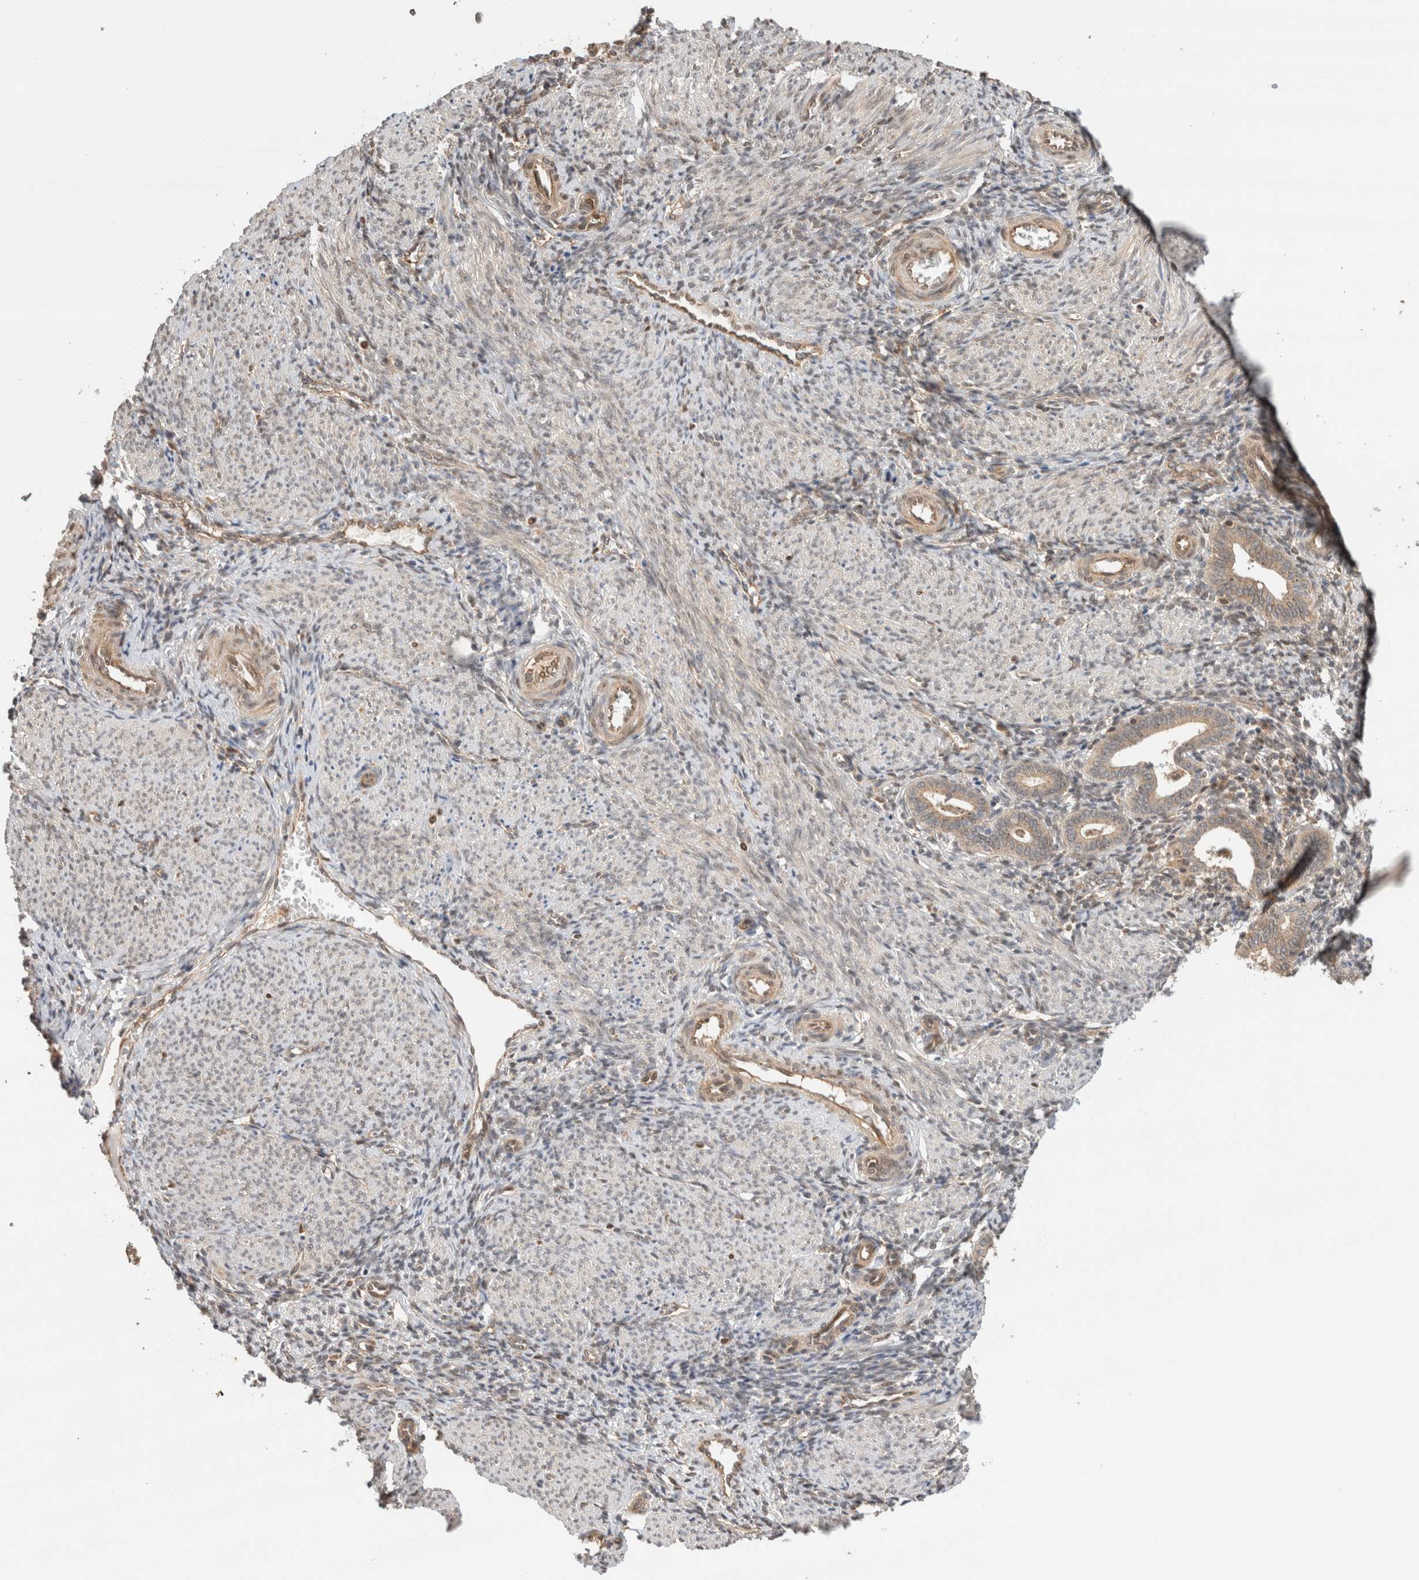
{"staining": {"intensity": "weak", "quantity": "25%-75%", "location": "nuclear"}, "tissue": "endometrium", "cell_type": "Cells in endometrial stroma", "image_type": "normal", "snomed": [{"axis": "morphology", "description": "Normal tissue, NOS"}, {"axis": "topography", "description": "Uterus"}, {"axis": "topography", "description": "Endometrium"}], "caption": "A brown stain highlights weak nuclear expression of a protein in cells in endometrial stroma of unremarkable endometrium. The staining is performed using DAB brown chromogen to label protein expression. The nuclei are counter-stained blue using hematoxylin.", "gene": "OTUD6B", "patient": {"sex": "female", "age": 33}}